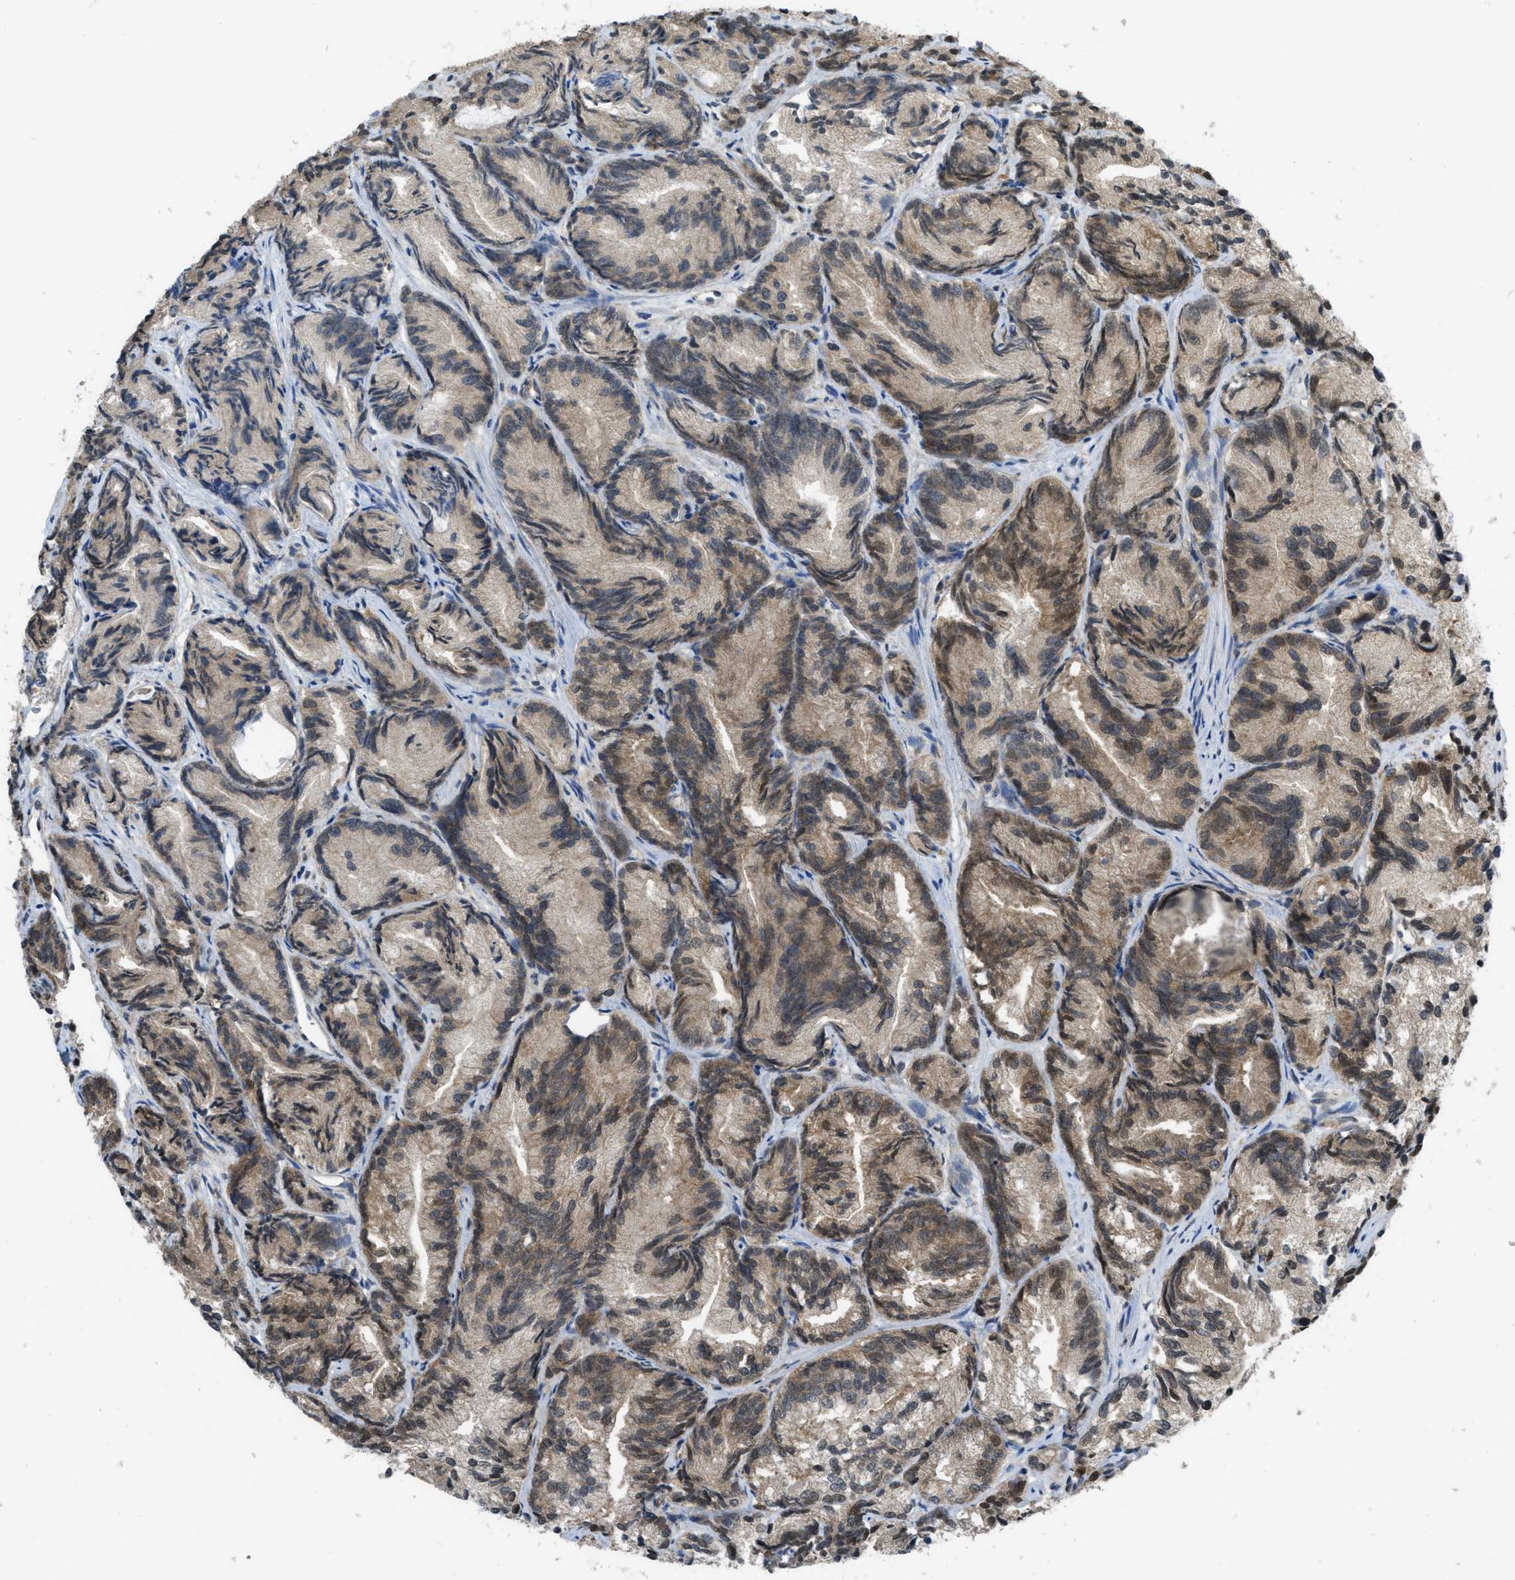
{"staining": {"intensity": "weak", "quantity": ">75%", "location": "cytoplasmic/membranous"}, "tissue": "prostate cancer", "cell_type": "Tumor cells", "image_type": "cancer", "snomed": [{"axis": "morphology", "description": "Adenocarcinoma, Low grade"}, {"axis": "topography", "description": "Prostate"}], "caption": "A photomicrograph of prostate low-grade adenocarcinoma stained for a protein shows weak cytoplasmic/membranous brown staining in tumor cells.", "gene": "TNPO1", "patient": {"sex": "male", "age": 60}}